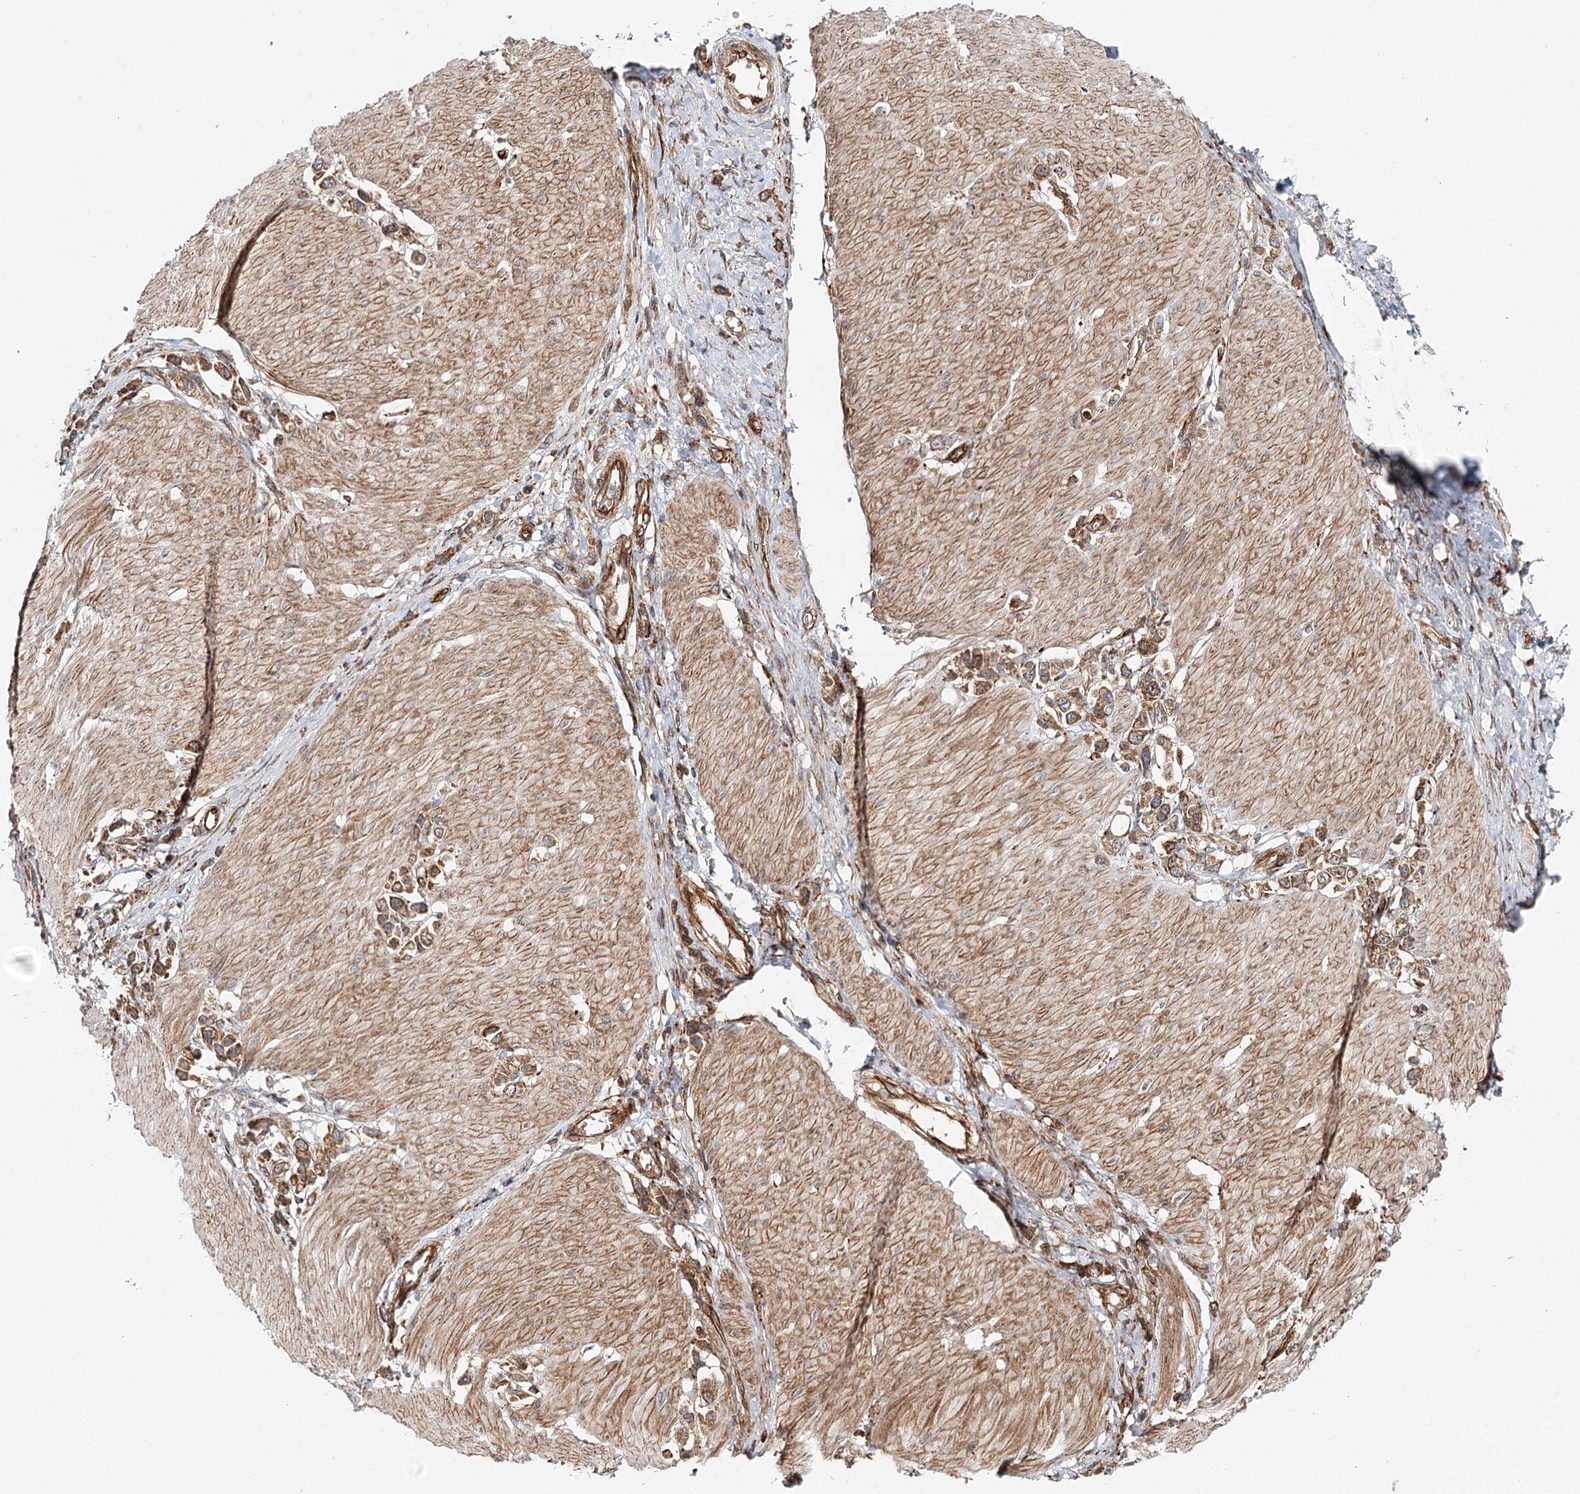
{"staining": {"intensity": "moderate", "quantity": ">75%", "location": "cytoplasmic/membranous"}, "tissue": "stomach cancer", "cell_type": "Tumor cells", "image_type": "cancer", "snomed": [{"axis": "morphology", "description": "Normal tissue, NOS"}, {"axis": "morphology", "description": "Adenocarcinoma, NOS"}, {"axis": "topography", "description": "Stomach, upper"}, {"axis": "topography", "description": "Stomach"}], "caption": "Immunohistochemical staining of human stomach cancer displays moderate cytoplasmic/membranous protein expression in approximately >75% of tumor cells.", "gene": "MKNK1", "patient": {"sex": "female", "age": 65}}